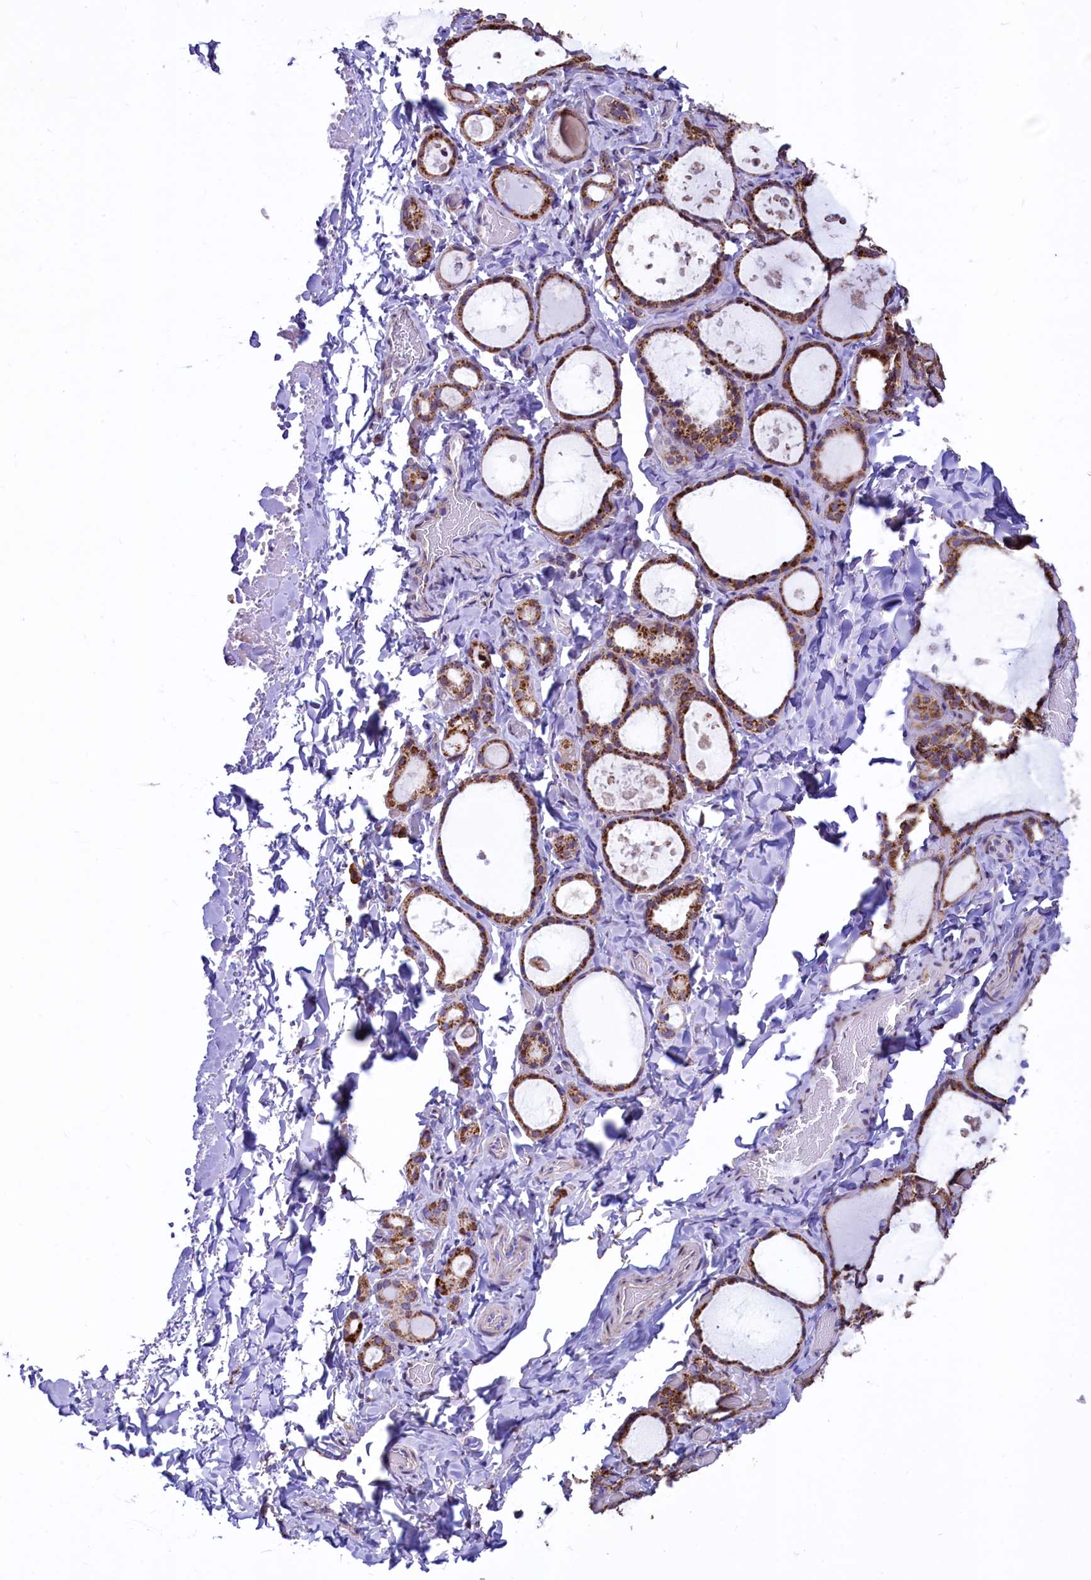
{"staining": {"intensity": "moderate", "quantity": ">75%", "location": "cytoplasmic/membranous"}, "tissue": "thyroid gland", "cell_type": "Glandular cells", "image_type": "normal", "snomed": [{"axis": "morphology", "description": "Normal tissue, NOS"}, {"axis": "topography", "description": "Thyroid gland"}], "caption": "Immunohistochemical staining of benign human thyroid gland reveals moderate cytoplasmic/membranous protein positivity in about >75% of glandular cells.", "gene": "VWCE", "patient": {"sex": "female", "age": 44}}